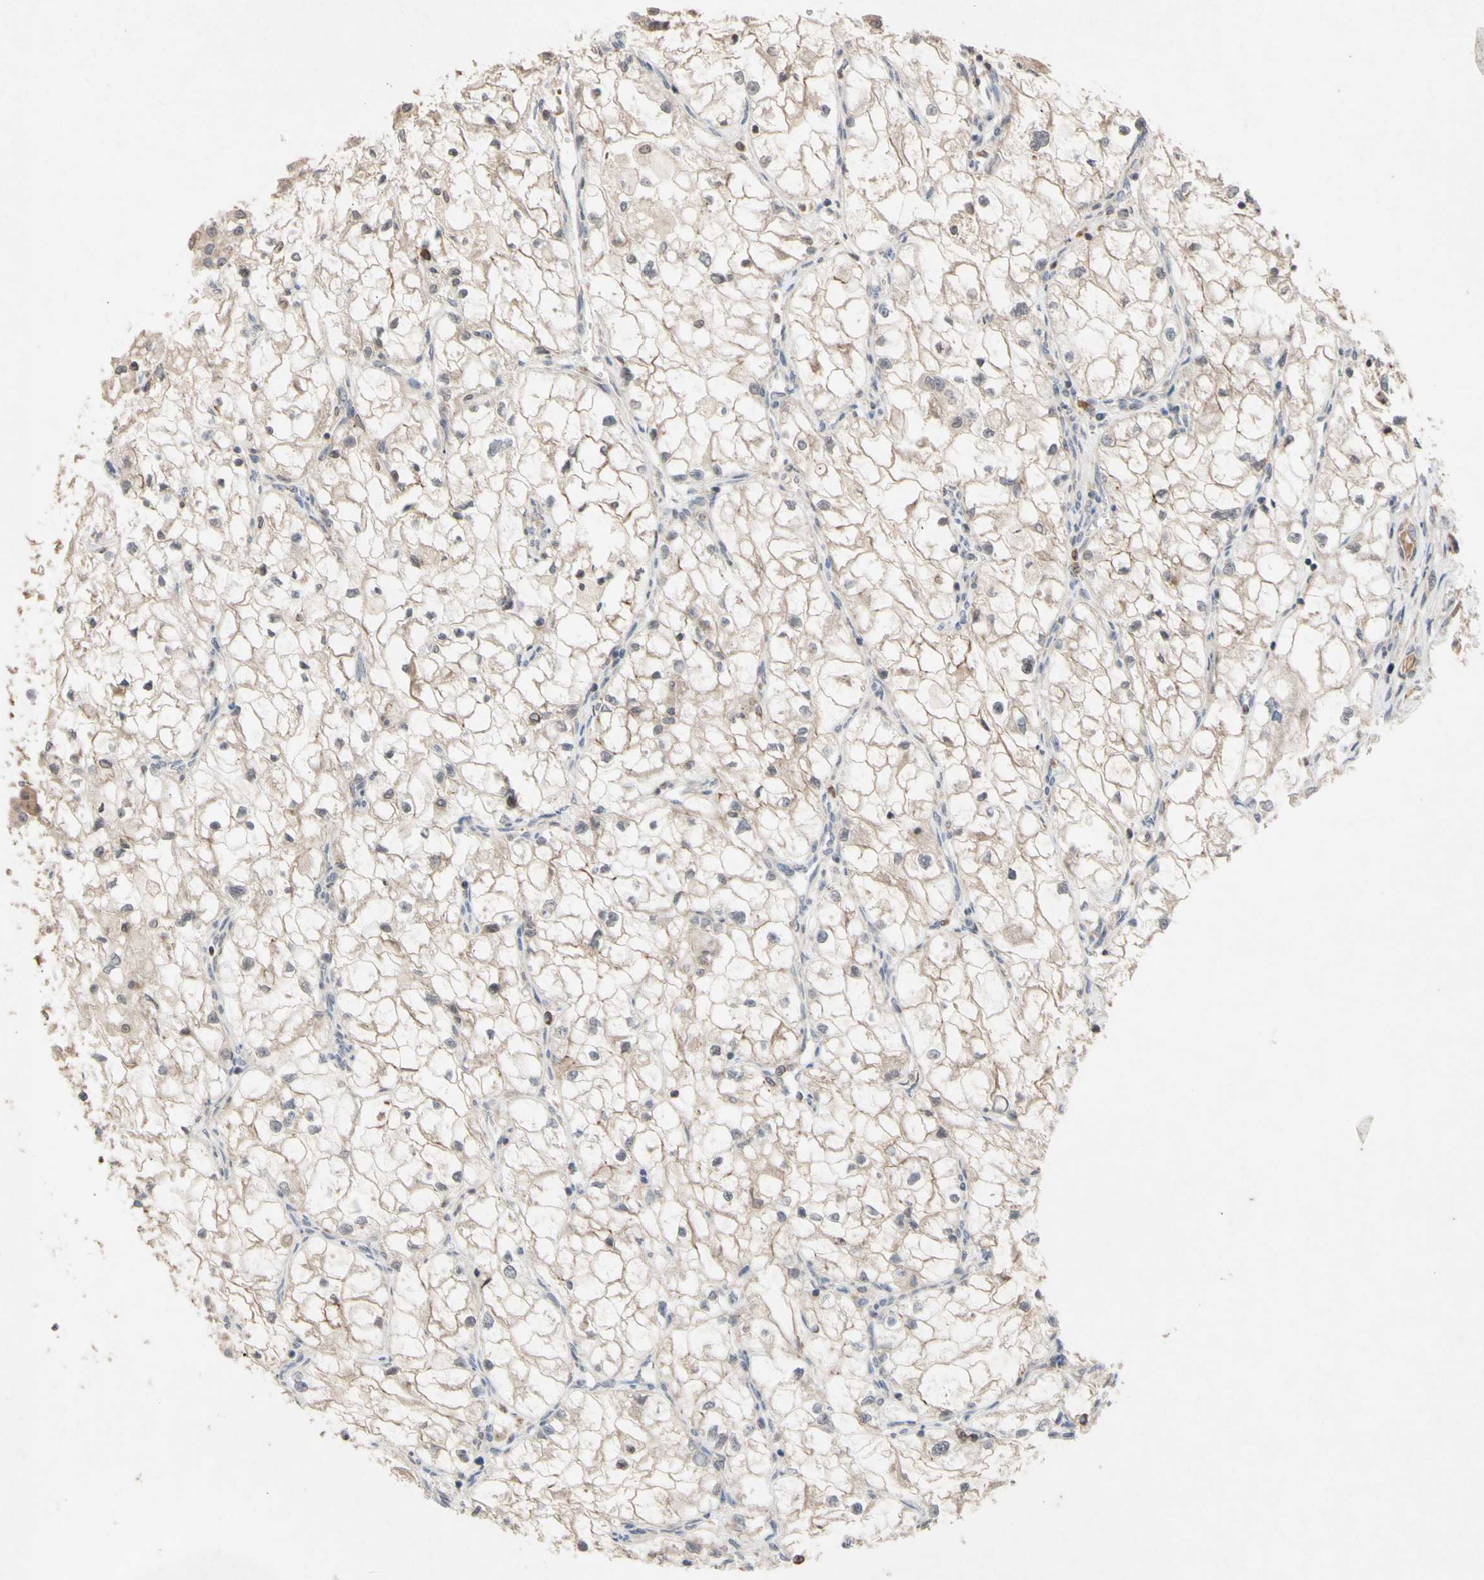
{"staining": {"intensity": "weak", "quantity": ">75%", "location": "cytoplasmic/membranous"}, "tissue": "renal cancer", "cell_type": "Tumor cells", "image_type": "cancer", "snomed": [{"axis": "morphology", "description": "Adenocarcinoma, NOS"}, {"axis": "topography", "description": "Kidney"}], "caption": "Human renal cancer (adenocarcinoma) stained with a protein marker reveals weak staining in tumor cells.", "gene": "NECTIN3", "patient": {"sex": "female", "age": 70}}